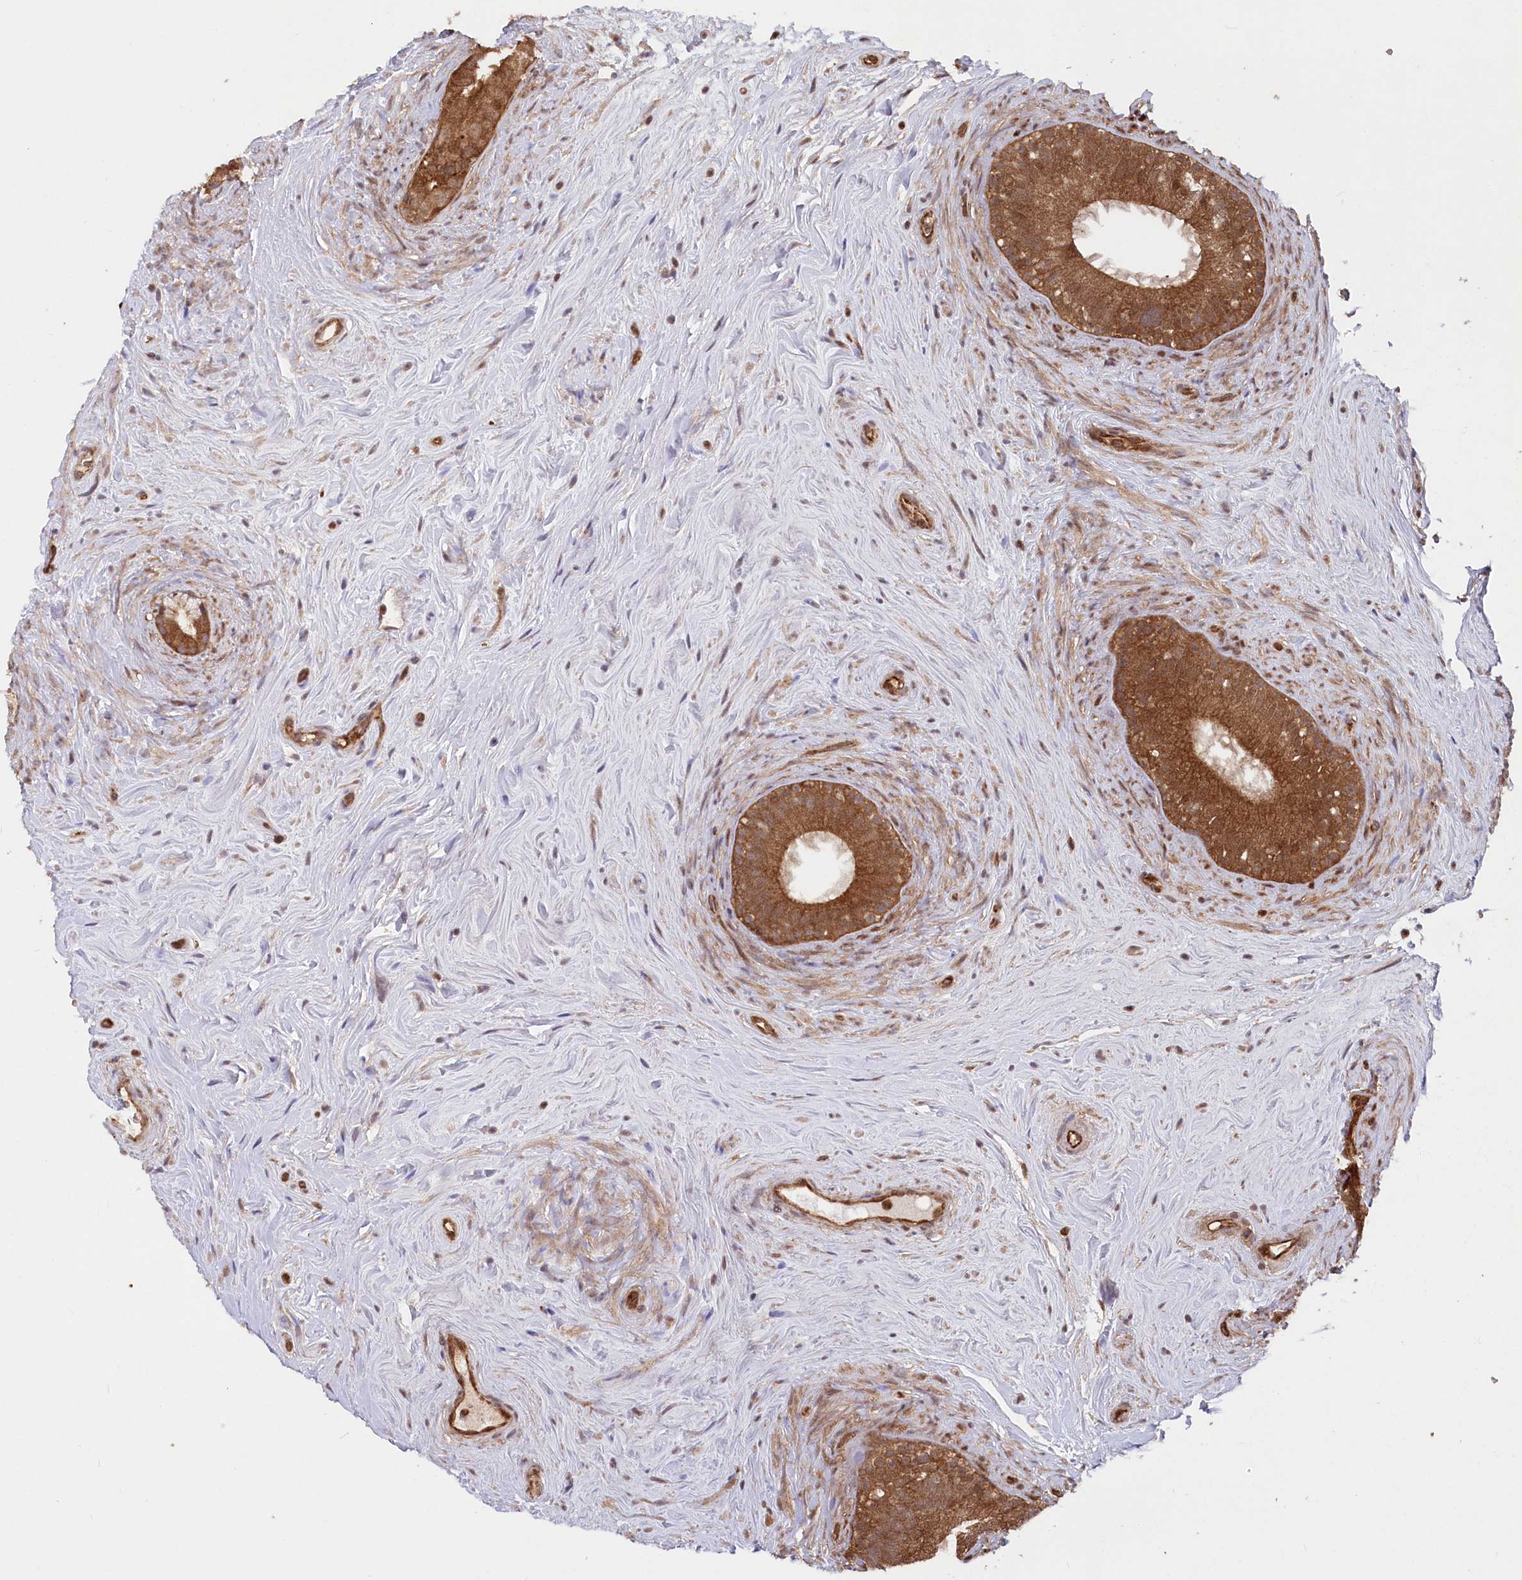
{"staining": {"intensity": "moderate", "quantity": ">75%", "location": "cytoplasmic/membranous"}, "tissue": "epididymis", "cell_type": "Glandular cells", "image_type": "normal", "snomed": [{"axis": "morphology", "description": "Normal tissue, NOS"}, {"axis": "topography", "description": "Epididymis"}], "caption": "About >75% of glandular cells in benign human epididymis demonstrate moderate cytoplasmic/membranous protein staining as visualized by brown immunohistochemical staining.", "gene": "LSG1", "patient": {"sex": "male", "age": 84}}